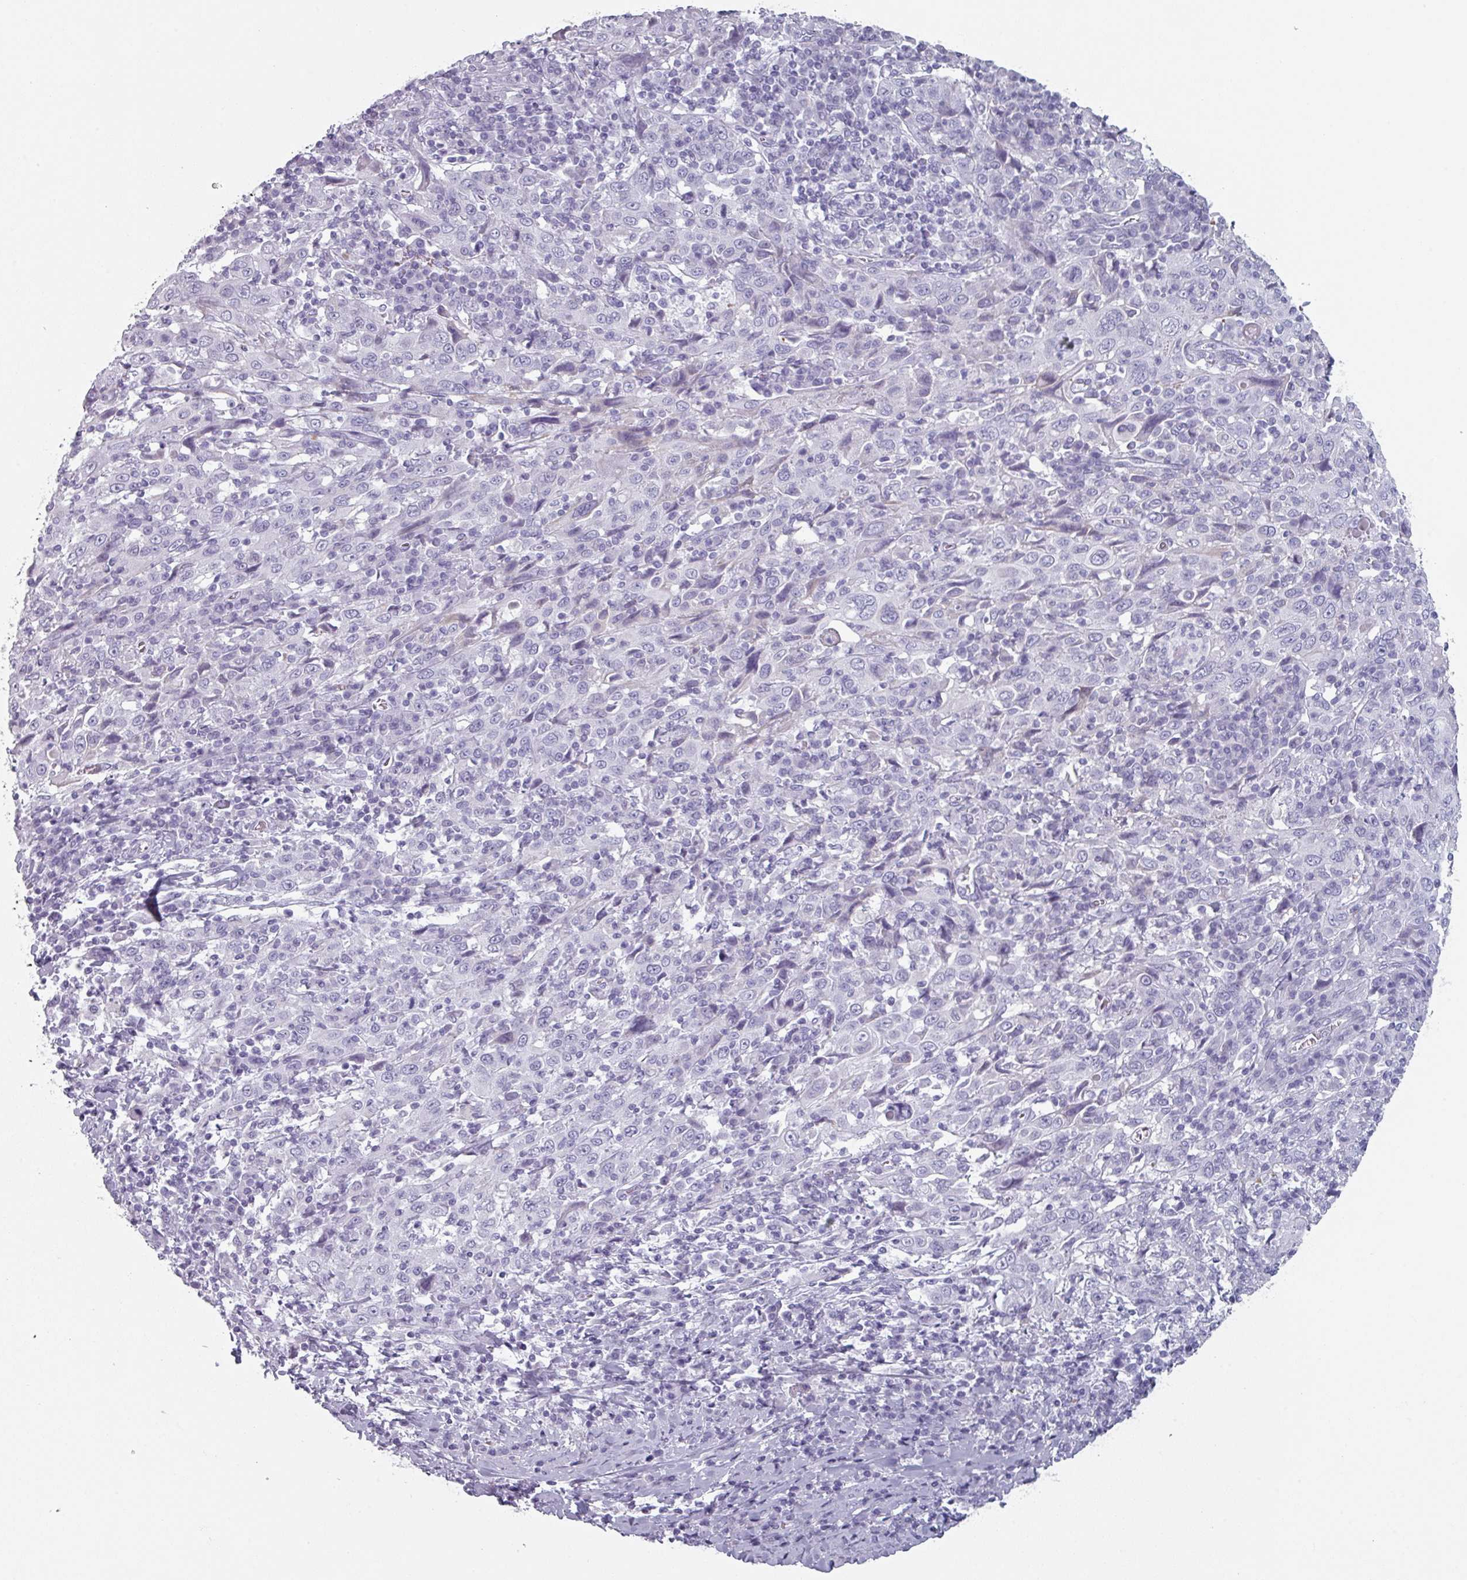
{"staining": {"intensity": "negative", "quantity": "none", "location": "none"}, "tissue": "cervical cancer", "cell_type": "Tumor cells", "image_type": "cancer", "snomed": [{"axis": "morphology", "description": "Squamous cell carcinoma, NOS"}, {"axis": "topography", "description": "Cervix"}], "caption": "Tumor cells show no significant protein positivity in squamous cell carcinoma (cervical). (Stains: DAB (3,3'-diaminobenzidine) immunohistochemistry (IHC) with hematoxylin counter stain, Microscopy: brightfield microscopy at high magnification).", "gene": "SLC35G2", "patient": {"sex": "female", "age": 46}}